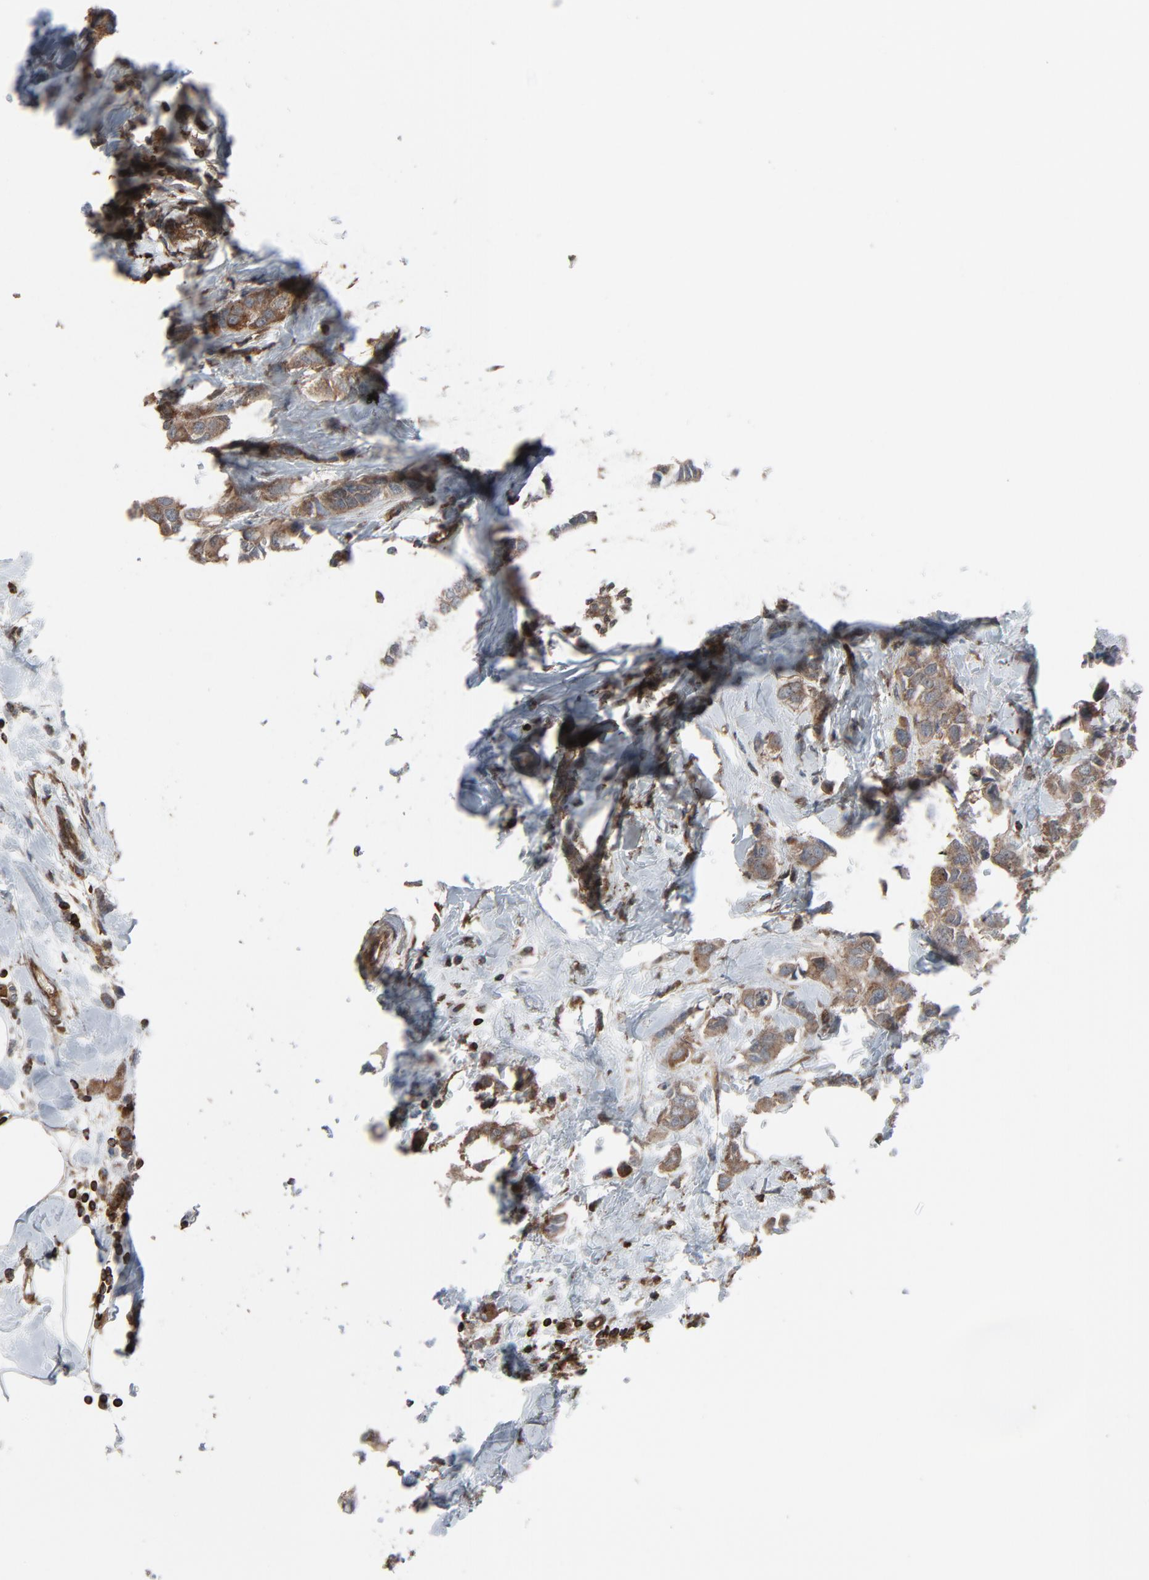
{"staining": {"intensity": "moderate", "quantity": ">75%", "location": "cytoplasmic/membranous"}, "tissue": "breast cancer", "cell_type": "Tumor cells", "image_type": "cancer", "snomed": [{"axis": "morphology", "description": "Normal tissue, NOS"}, {"axis": "morphology", "description": "Duct carcinoma"}, {"axis": "topography", "description": "Breast"}], "caption": "Protein staining displays moderate cytoplasmic/membranous positivity in about >75% of tumor cells in breast intraductal carcinoma.", "gene": "OPTN", "patient": {"sex": "female", "age": 50}}